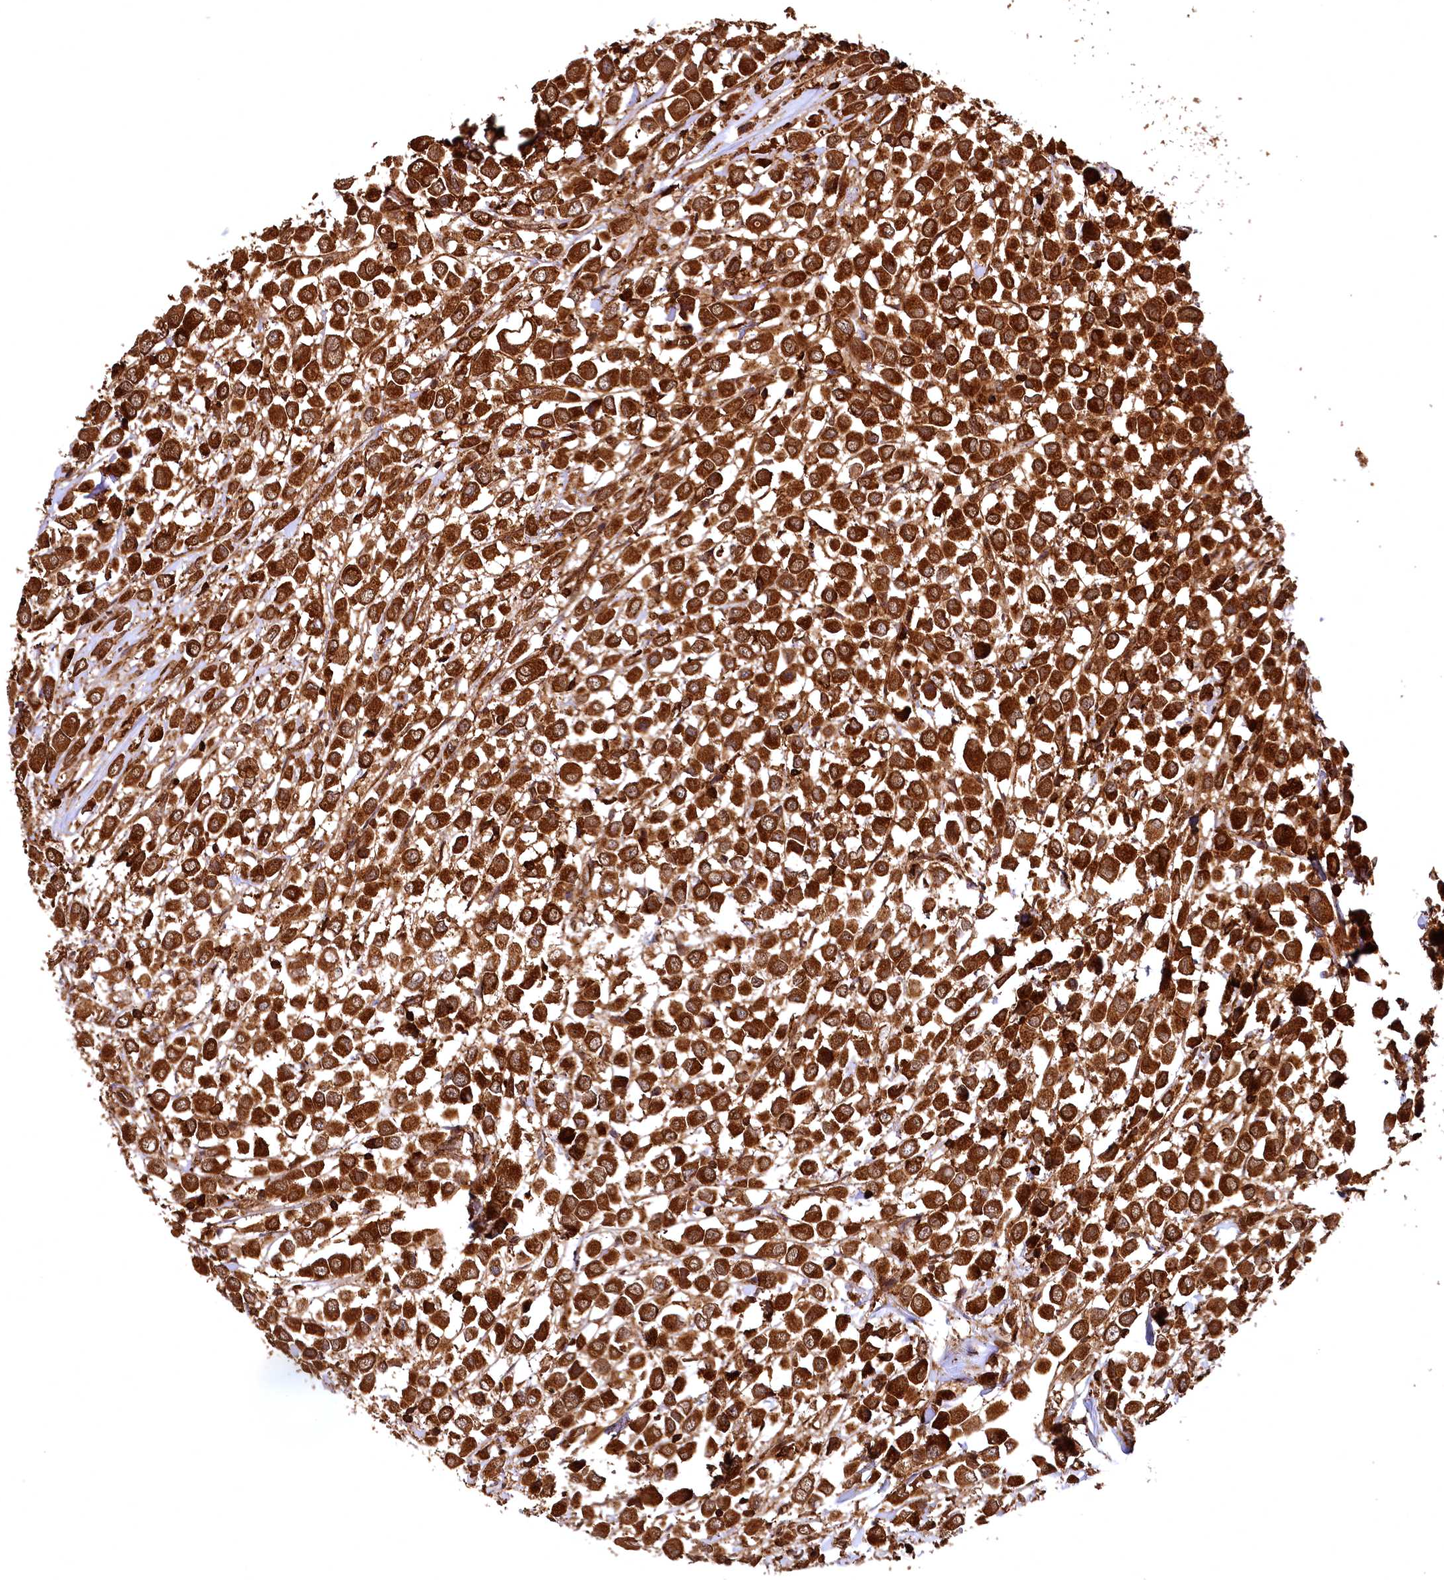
{"staining": {"intensity": "strong", "quantity": ">75%", "location": "cytoplasmic/membranous"}, "tissue": "breast cancer", "cell_type": "Tumor cells", "image_type": "cancer", "snomed": [{"axis": "morphology", "description": "Duct carcinoma"}, {"axis": "topography", "description": "Breast"}], "caption": "Immunohistochemical staining of human breast infiltrating ductal carcinoma exhibits strong cytoplasmic/membranous protein expression in about >75% of tumor cells. (DAB IHC, brown staining for protein, blue staining for nuclei).", "gene": "STUB1", "patient": {"sex": "female", "age": 61}}